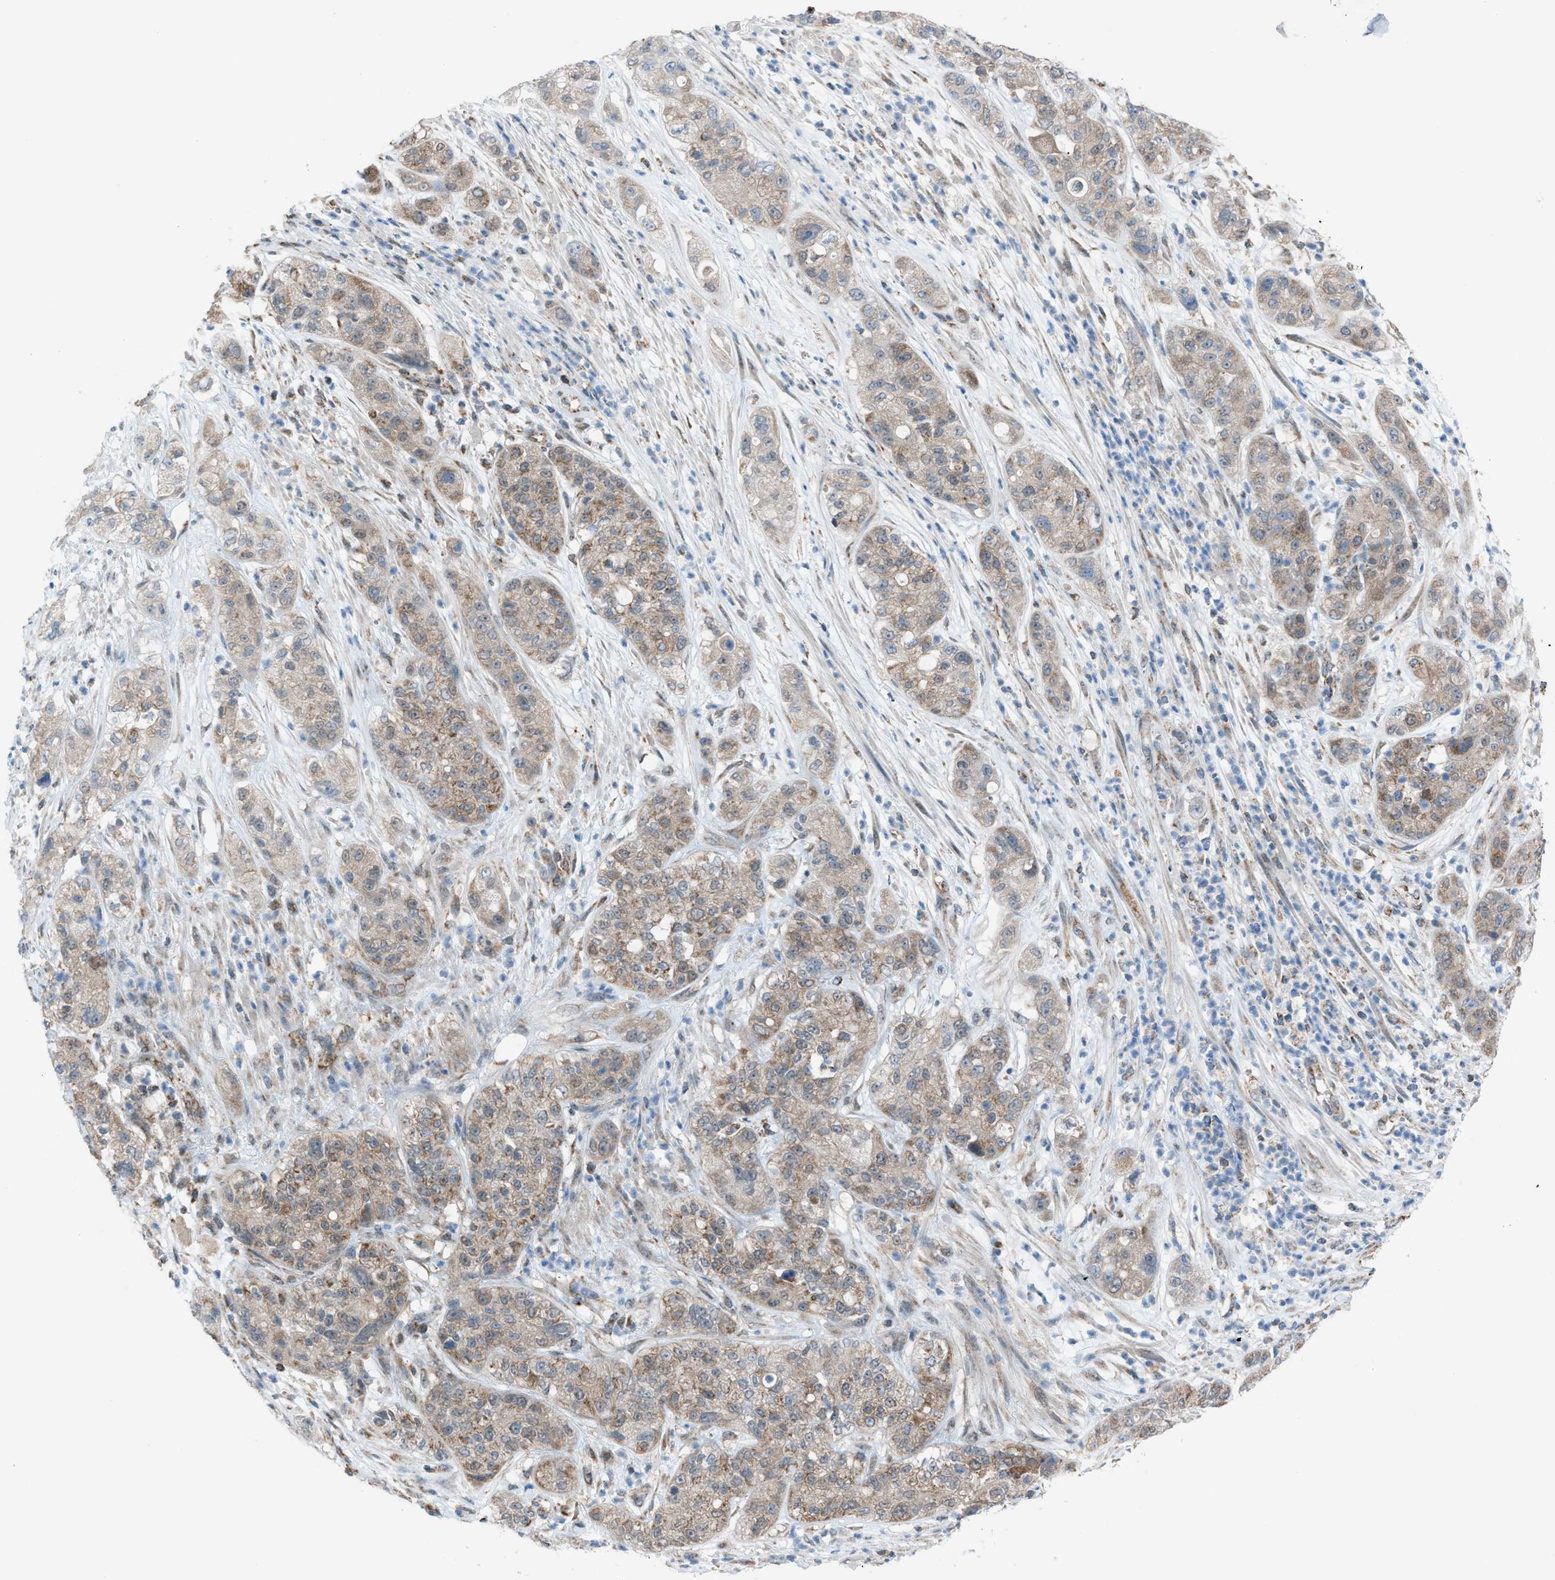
{"staining": {"intensity": "weak", "quantity": ">75%", "location": "cytoplasmic/membranous"}, "tissue": "pancreatic cancer", "cell_type": "Tumor cells", "image_type": "cancer", "snomed": [{"axis": "morphology", "description": "Adenocarcinoma, NOS"}, {"axis": "topography", "description": "Pancreas"}], "caption": "Weak cytoplasmic/membranous positivity for a protein is identified in about >75% of tumor cells of pancreatic cancer (adenocarcinoma) using immunohistochemistry.", "gene": "SRM", "patient": {"sex": "female", "age": 78}}